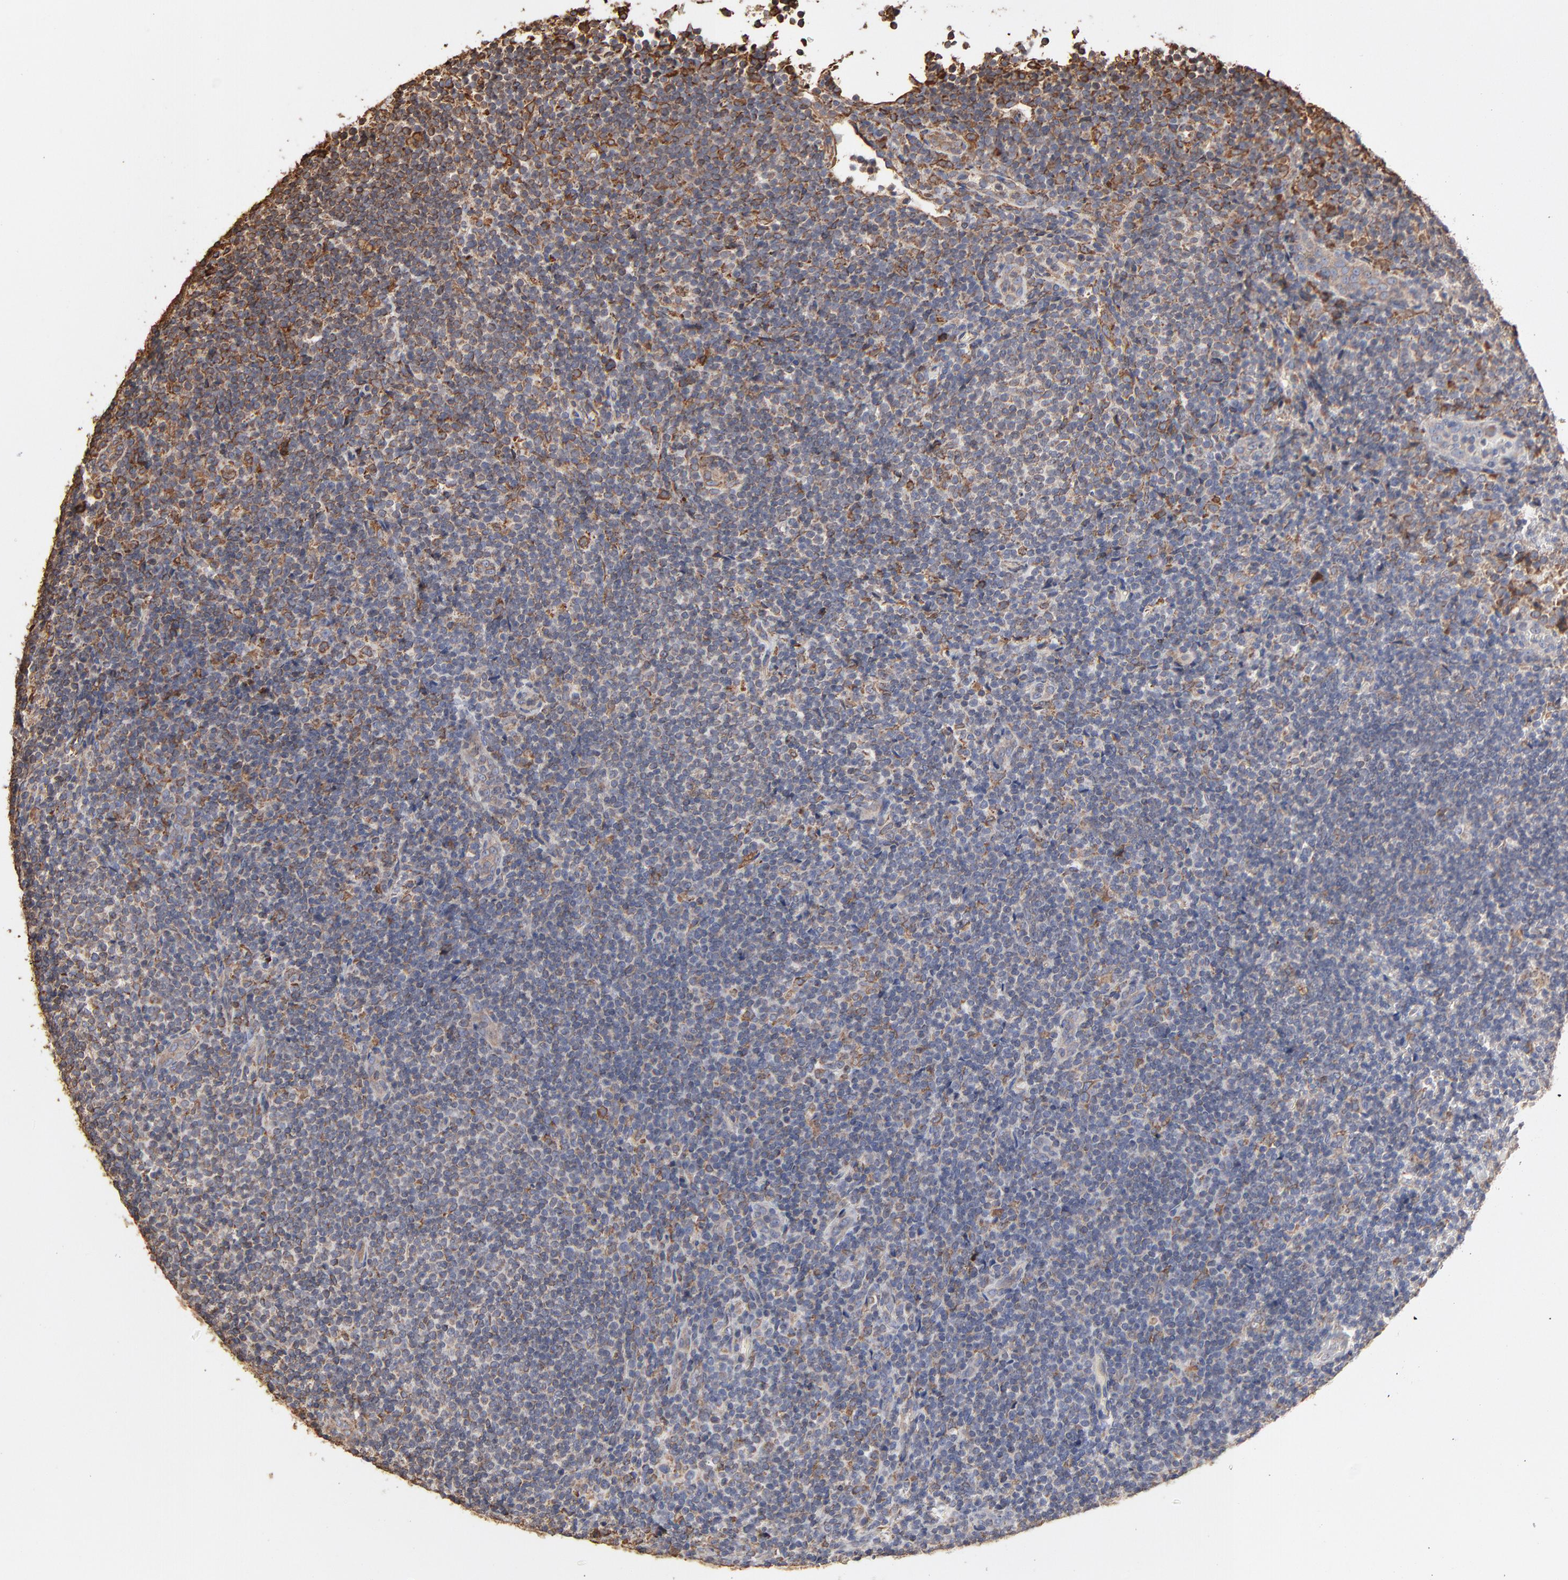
{"staining": {"intensity": "weak", "quantity": "25%-75%", "location": "cytoplasmic/membranous"}, "tissue": "lymphoma", "cell_type": "Tumor cells", "image_type": "cancer", "snomed": [{"axis": "morphology", "description": "Malignant lymphoma, non-Hodgkin's type, Low grade"}, {"axis": "topography", "description": "Lymph node"}], "caption": "Lymphoma stained with a brown dye shows weak cytoplasmic/membranous positive expression in approximately 25%-75% of tumor cells.", "gene": "PDIA3", "patient": {"sex": "female", "age": 76}}